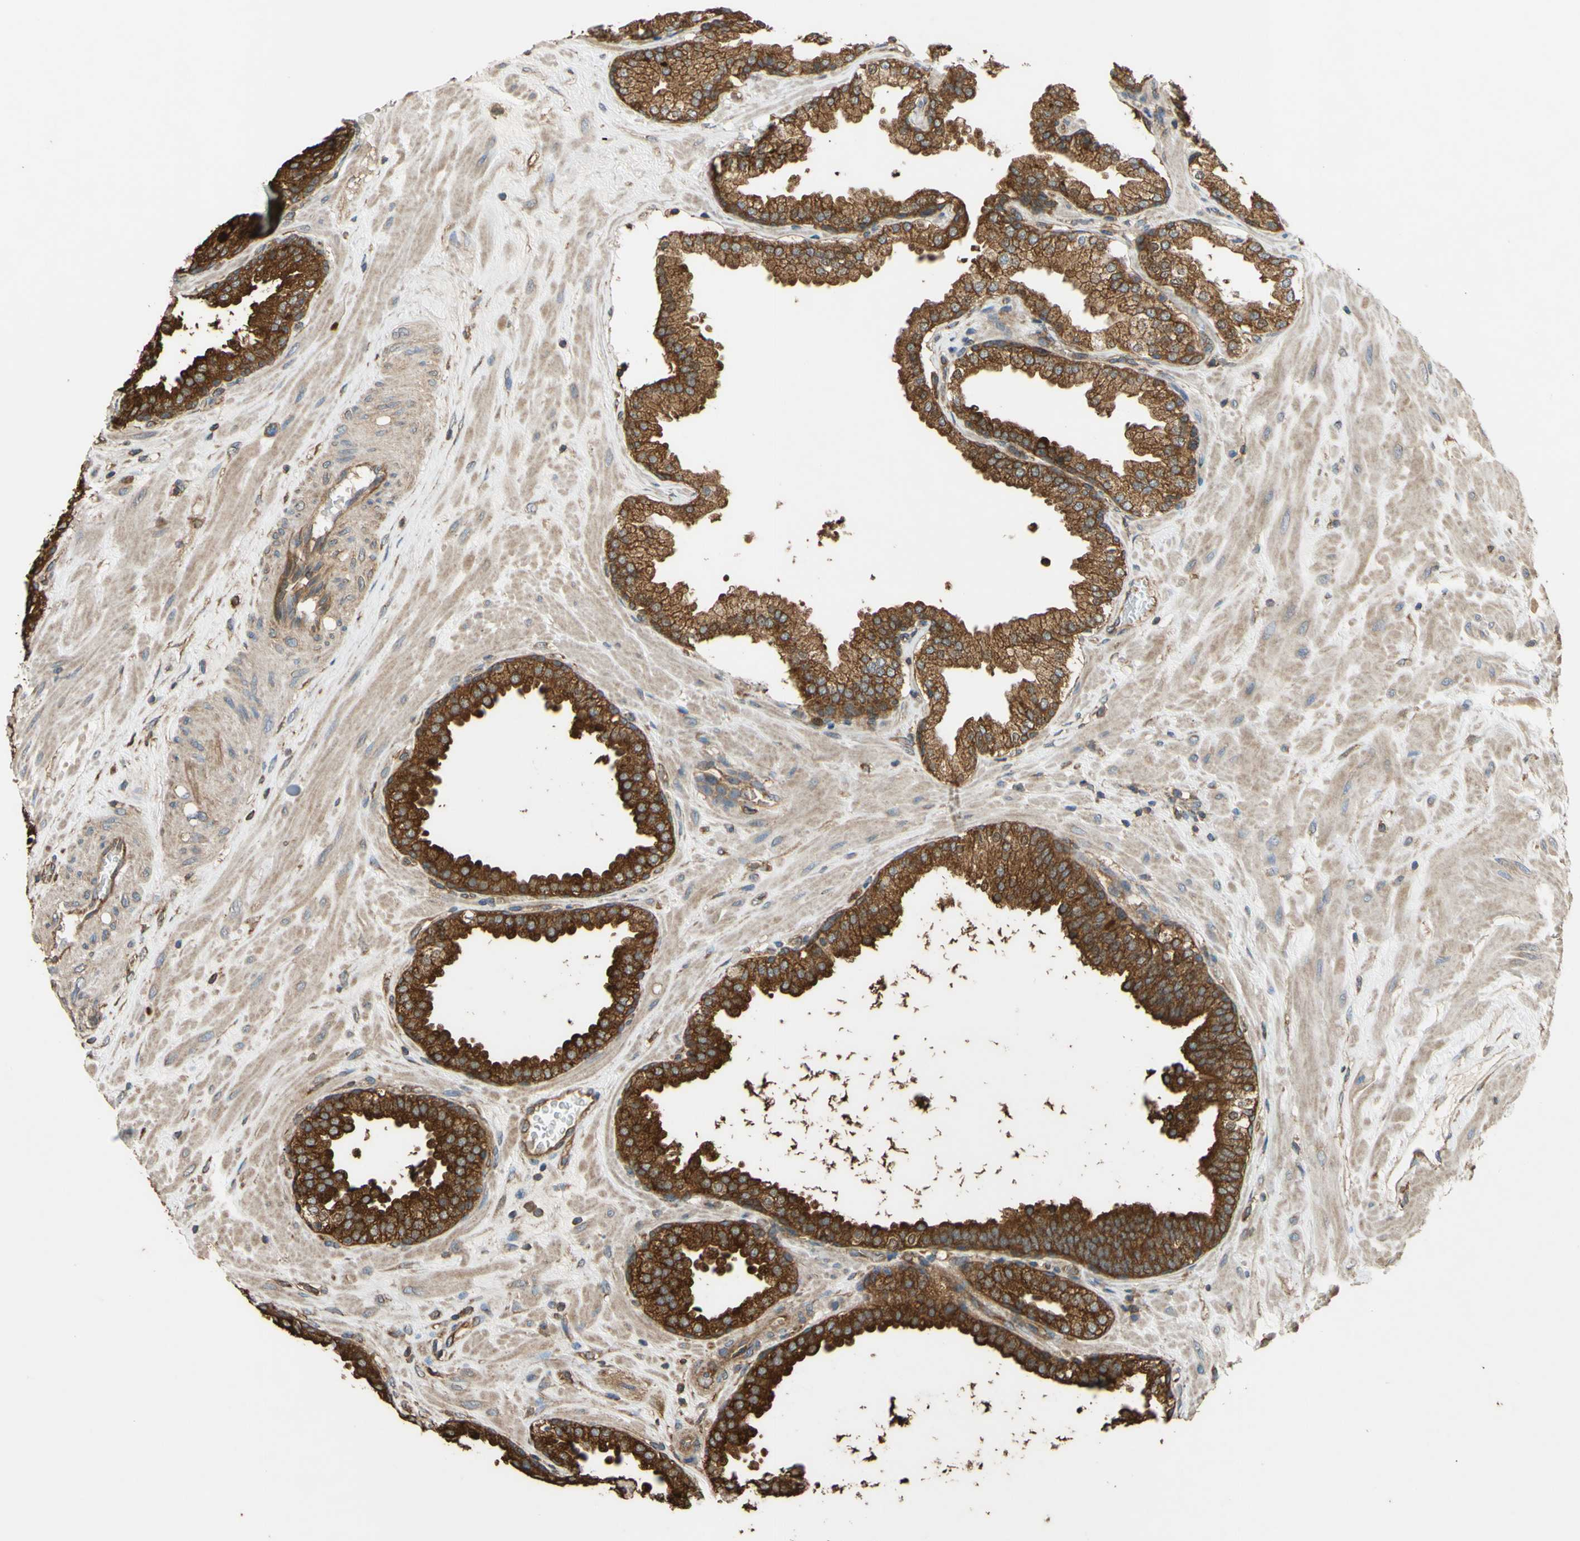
{"staining": {"intensity": "strong", "quantity": ">75%", "location": "cytoplasmic/membranous"}, "tissue": "prostate", "cell_type": "Glandular cells", "image_type": "normal", "snomed": [{"axis": "morphology", "description": "Normal tissue, NOS"}, {"axis": "topography", "description": "Prostate"}], "caption": "Immunohistochemical staining of unremarkable prostate displays >75% levels of strong cytoplasmic/membranous protein expression in approximately >75% of glandular cells. (Stains: DAB in brown, nuclei in blue, Microscopy: brightfield microscopy at high magnification).", "gene": "CTTN", "patient": {"sex": "male", "age": 51}}